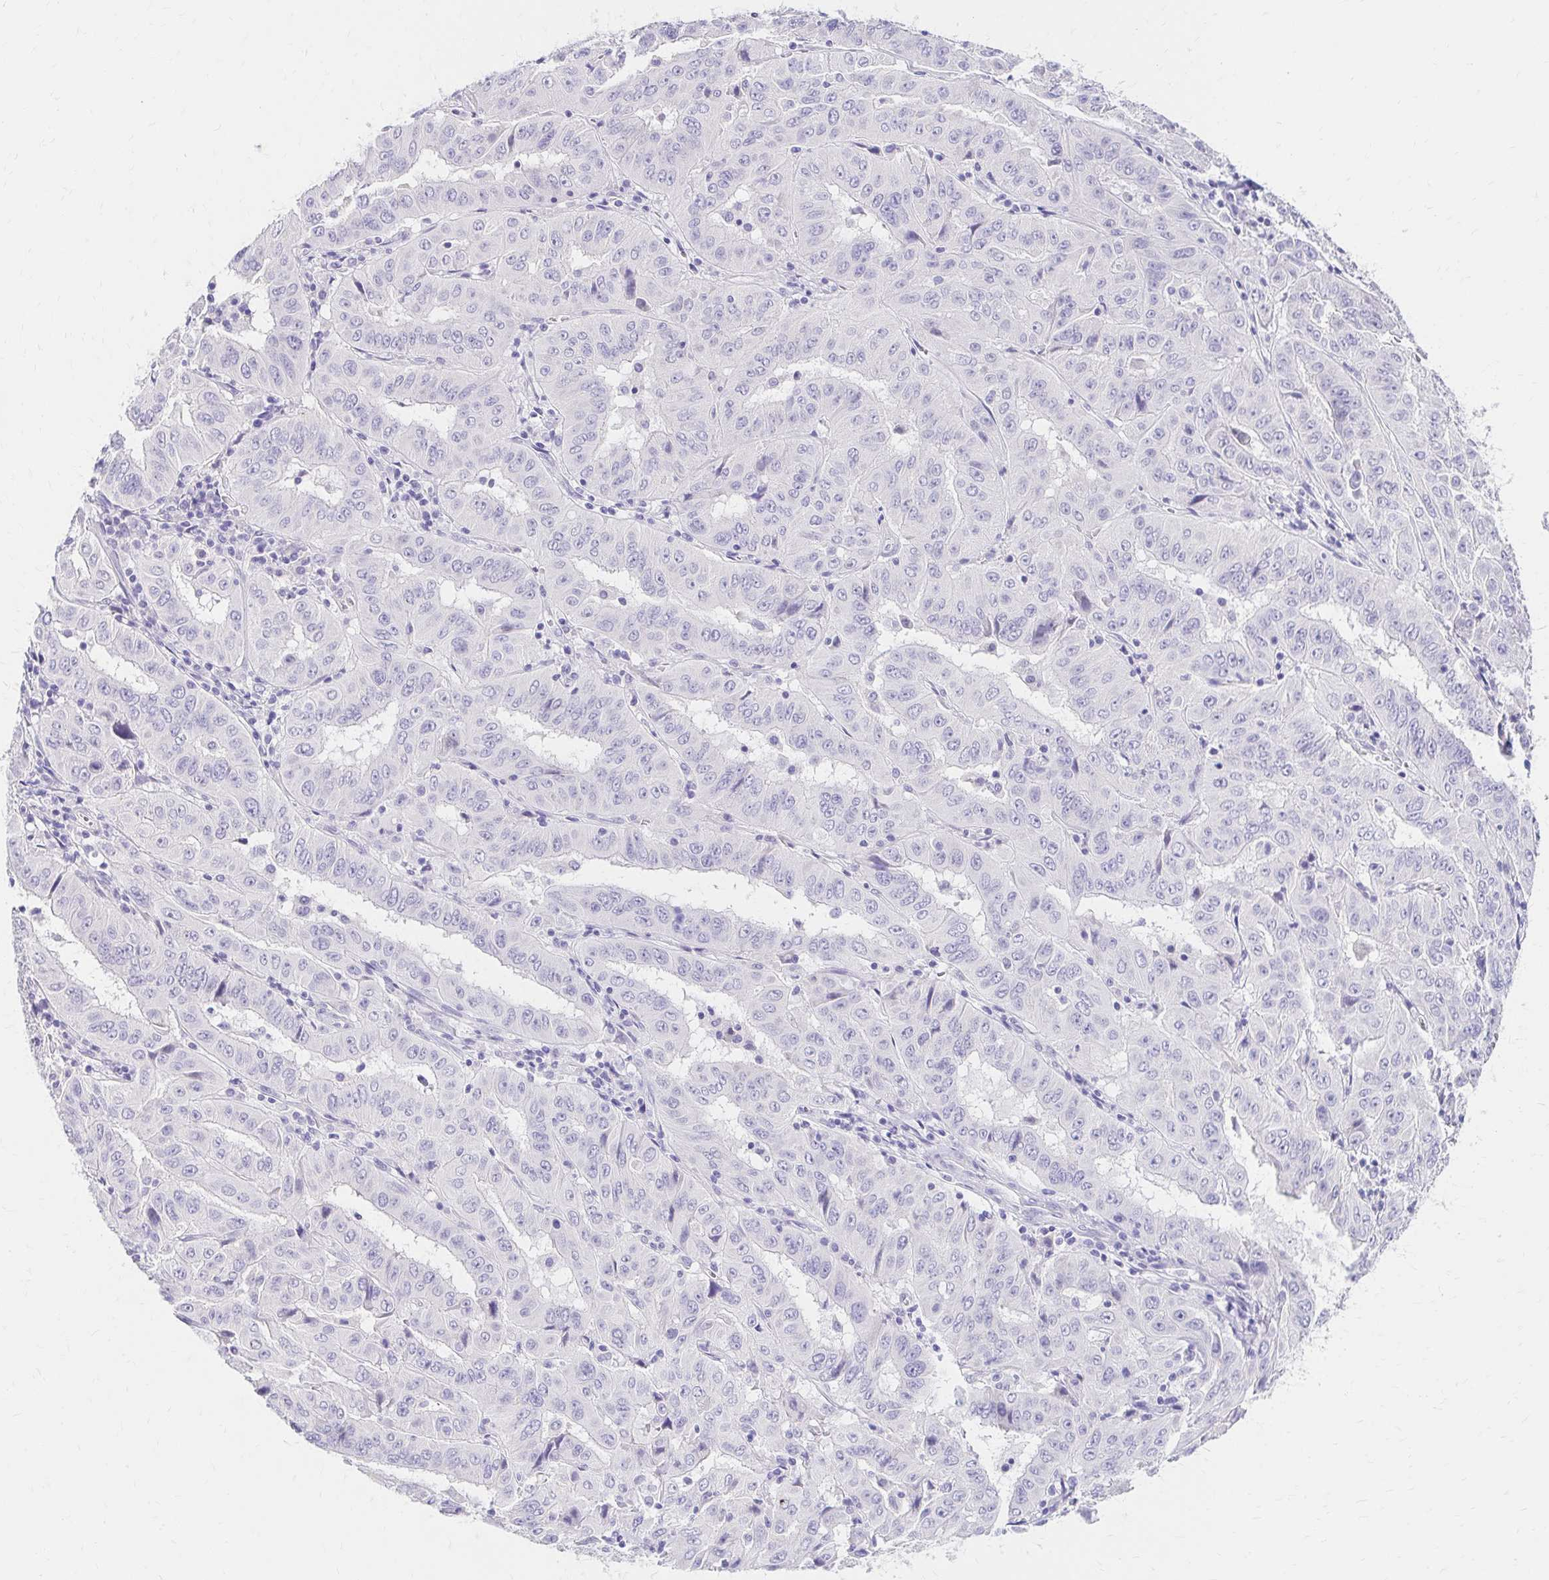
{"staining": {"intensity": "negative", "quantity": "none", "location": "none"}, "tissue": "pancreatic cancer", "cell_type": "Tumor cells", "image_type": "cancer", "snomed": [{"axis": "morphology", "description": "Adenocarcinoma, NOS"}, {"axis": "topography", "description": "Pancreas"}], "caption": "The IHC histopathology image has no significant positivity in tumor cells of pancreatic cancer (adenocarcinoma) tissue.", "gene": "AZGP1", "patient": {"sex": "male", "age": 63}}